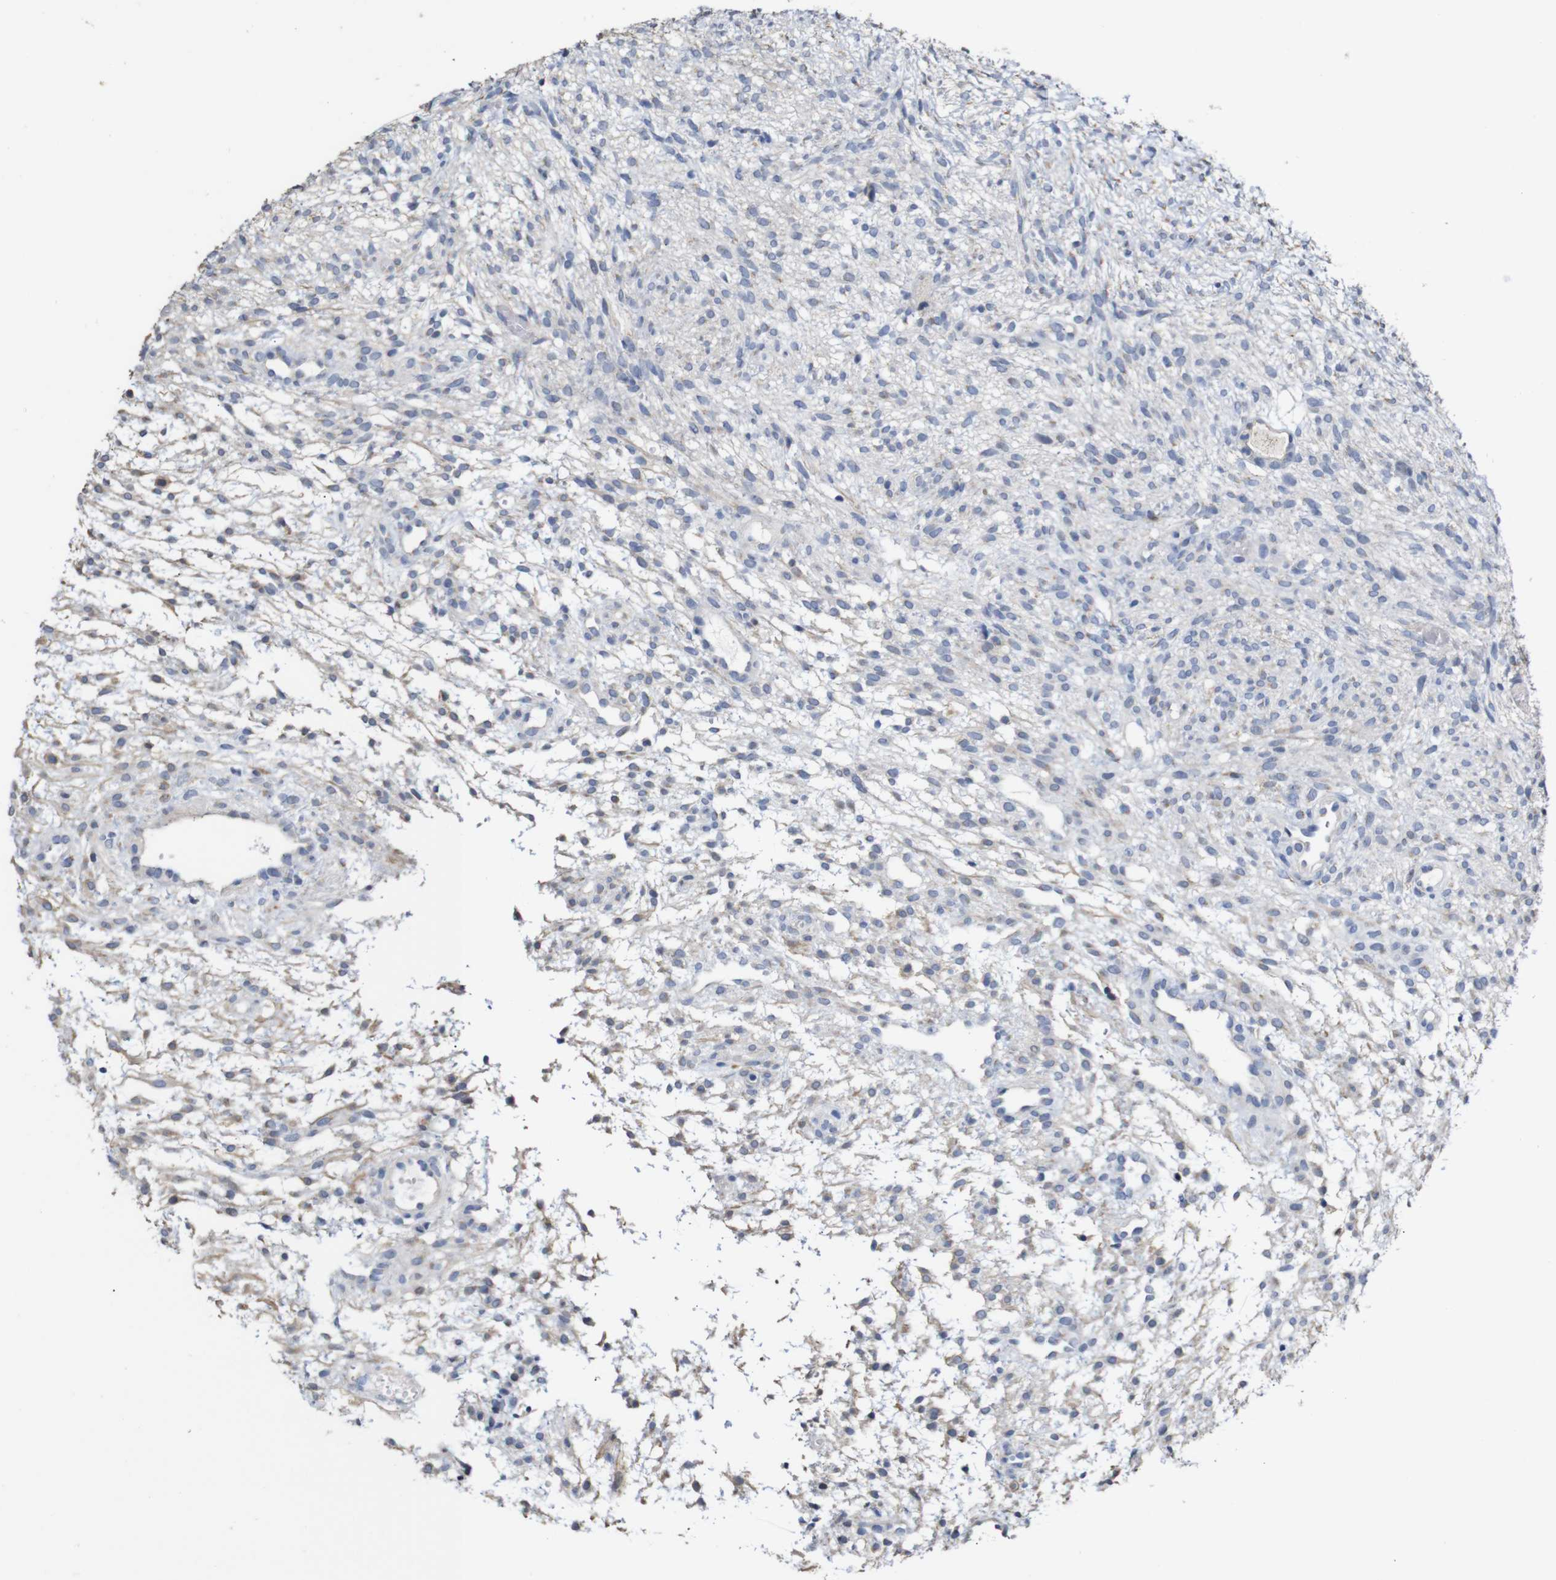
{"staining": {"intensity": "negative", "quantity": "none", "location": "none"}, "tissue": "ovary", "cell_type": "Follicle cells", "image_type": "normal", "snomed": [{"axis": "morphology", "description": "Normal tissue, NOS"}, {"axis": "morphology", "description": "Cyst, NOS"}, {"axis": "topography", "description": "Ovary"}], "caption": "Follicle cells are negative for protein expression in unremarkable human ovary. (Brightfield microscopy of DAB (3,3'-diaminobenzidine) IHC at high magnification).", "gene": "TCEAL9", "patient": {"sex": "female", "age": 18}}